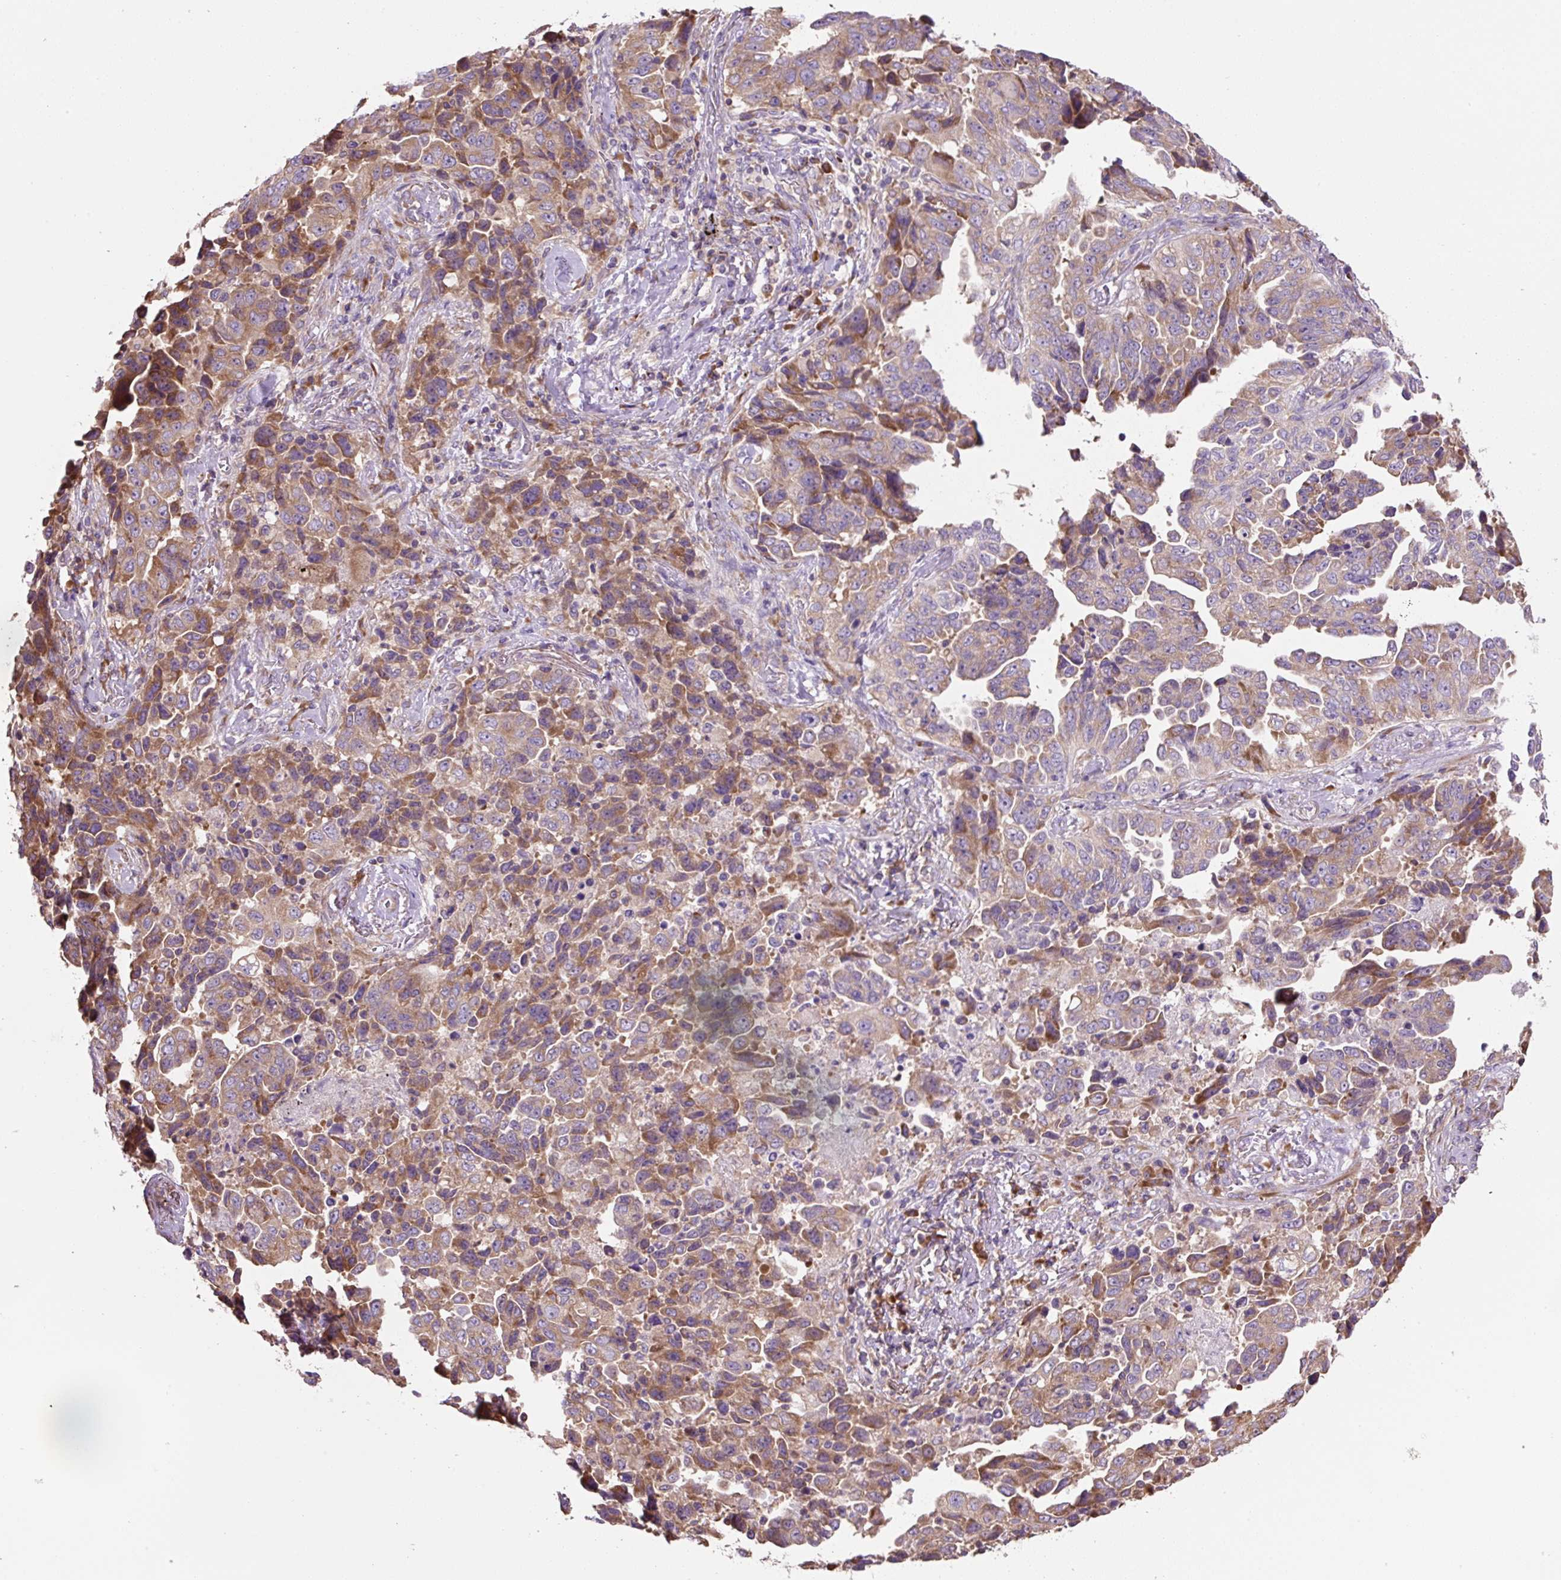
{"staining": {"intensity": "moderate", "quantity": "25%-75%", "location": "cytoplasmic/membranous"}, "tissue": "lung cancer", "cell_type": "Tumor cells", "image_type": "cancer", "snomed": [{"axis": "morphology", "description": "Adenocarcinoma, NOS"}, {"axis": "topography", "description": "Lung"}], "caption": "Human lung cancer stained with a protein marker exhibits moderate staining in tumor cells.", "gene": "RPS23", "patient": {"sex": "female", "age": 51}}